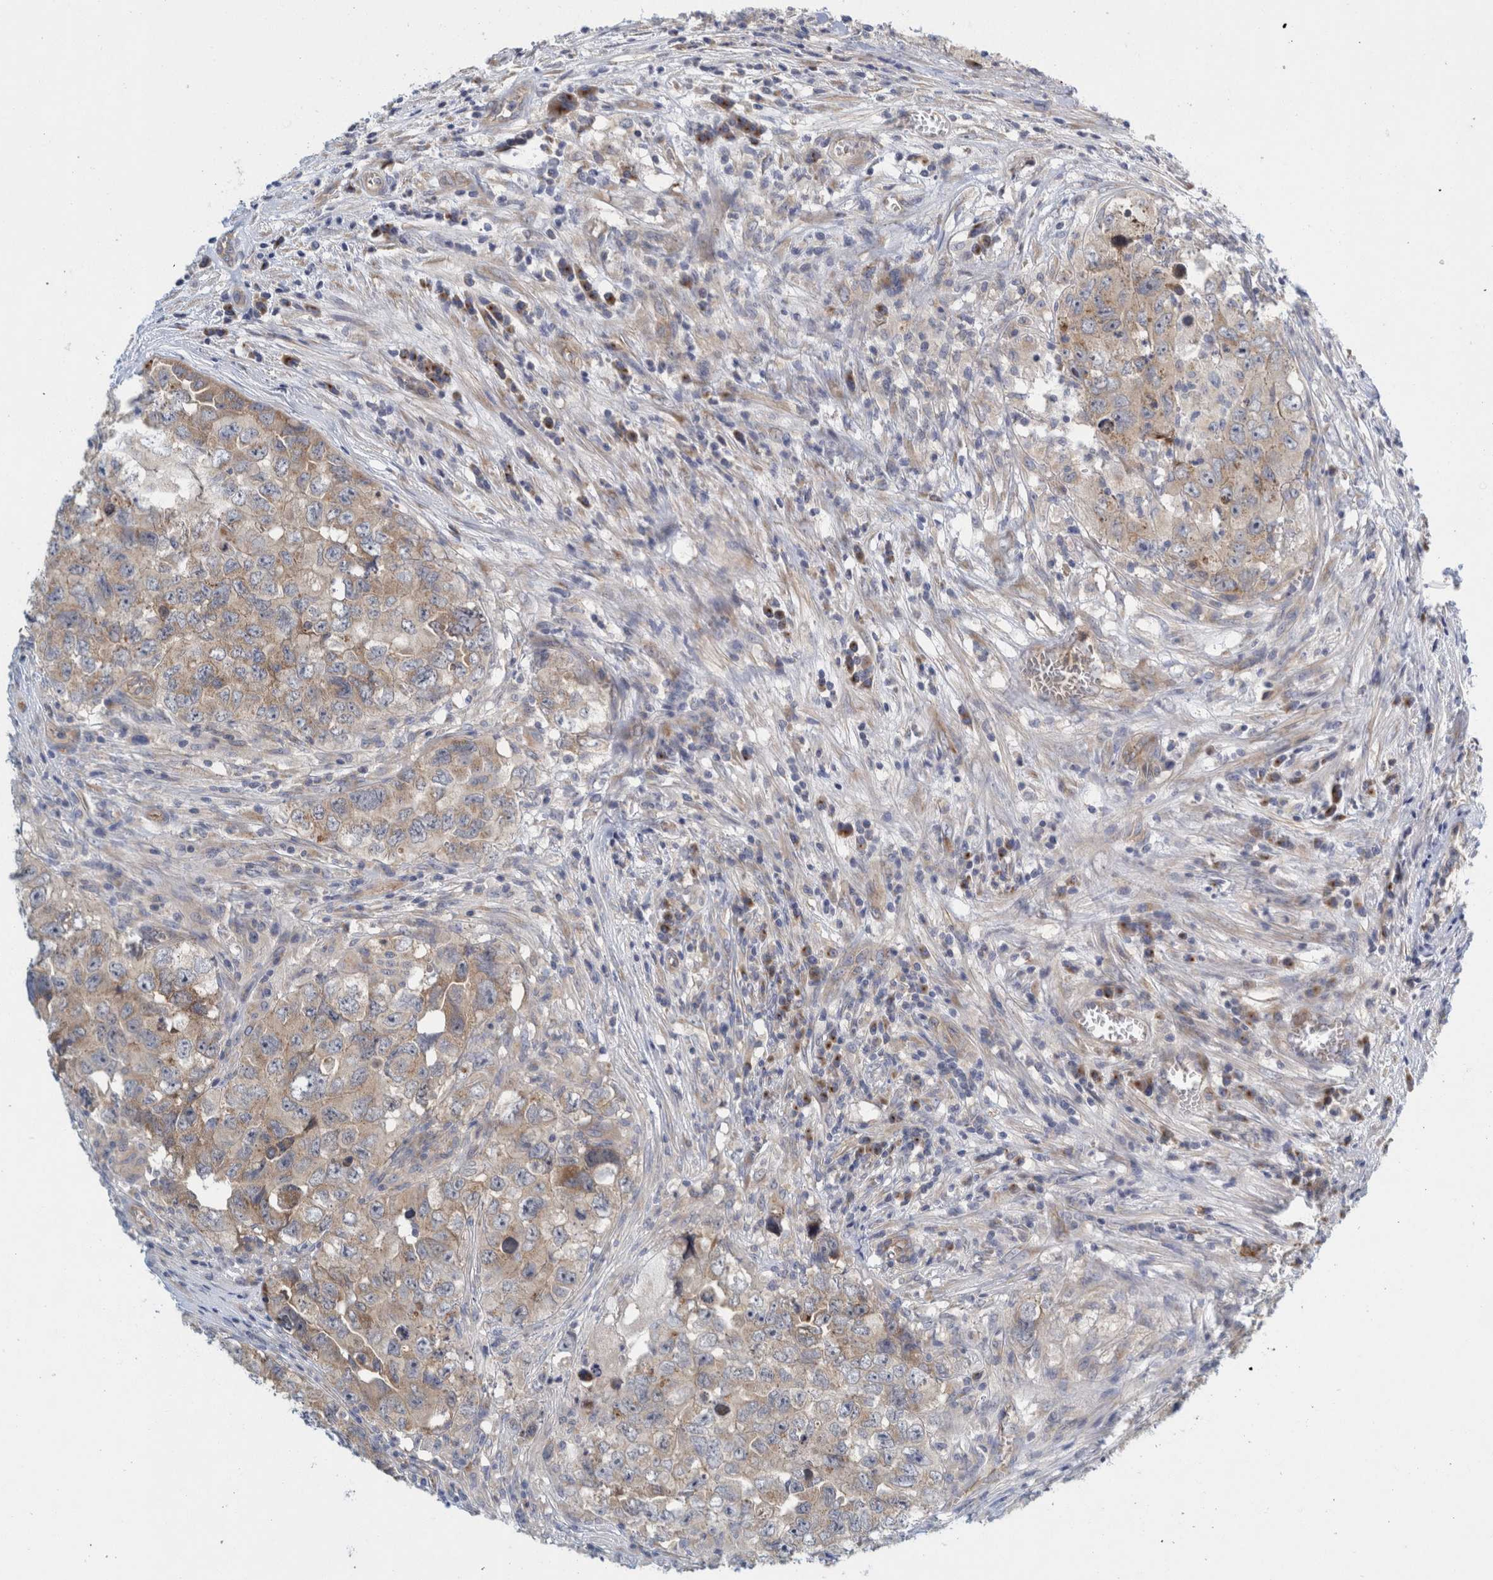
{"staining": {"intensity": "moderate", "quantity": "25%-75%", "location": "cytoplasmic/membranous"}, "tissue": "testis cancer", "cell_type": "Tumor cells", "image_type": "cancer", "snomed": [{"axis": "morphology", "description": "Seminoma, NOS"}, {"axis": "morphology", "description": "Carcinoma, Embryonal, NOS"}, {"axis": "topography", "description": "Testis"}], "caption": "Testis embryonal carcinoma was stained to show a protein in brown. There is medium levels of moderate cytoplasmic/membranous staining in about 25%-75% of tumor cells. The staining was performed using DAB to visualize the protein expression in brown, while the nuclei were stained in blue with hematoxylin (Magnification: 20x).", "gene": "ZNF324B", "patient": {"sex": "male", "age": 43}}